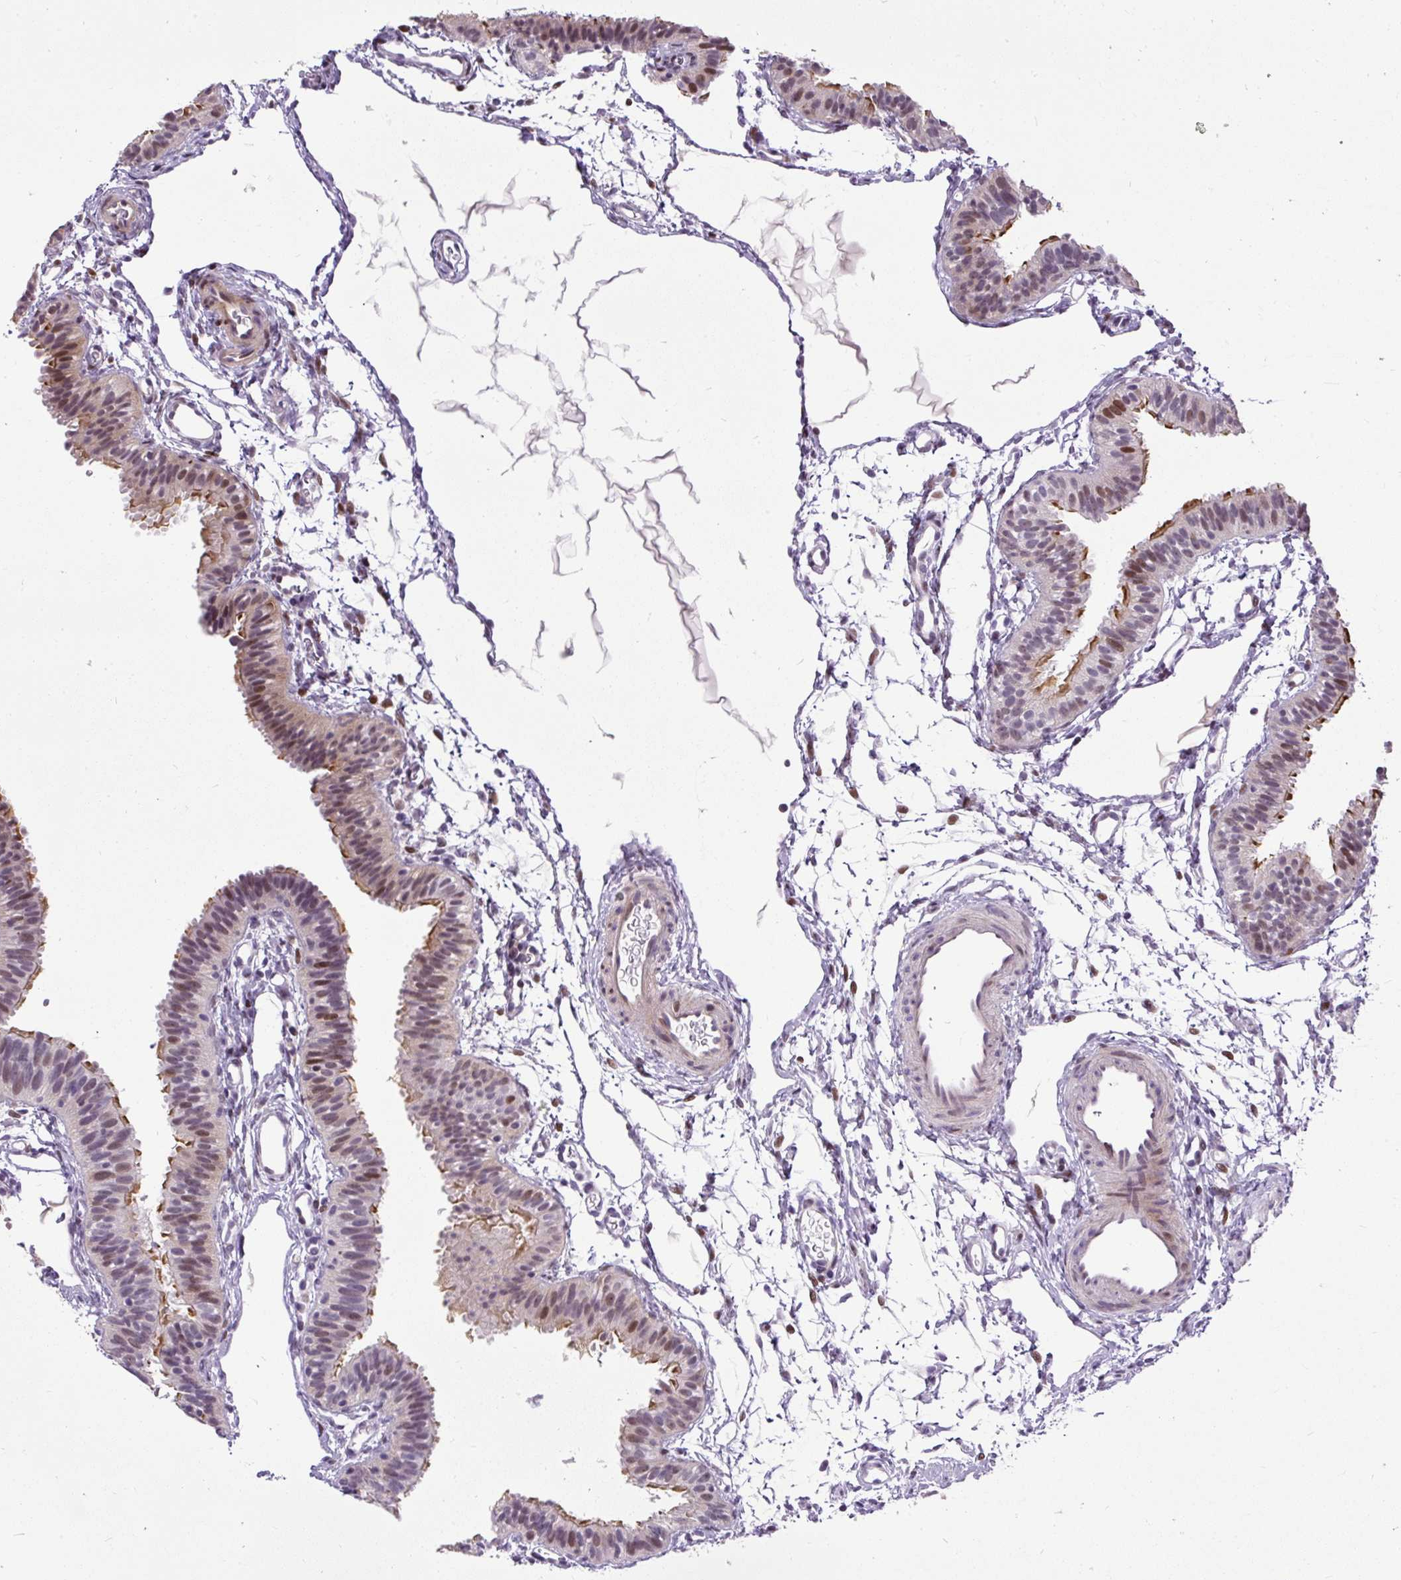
{"staining": {"intensity": "moderate", "quantity": "25%-75%", "location": "nuclear"}, "tissue": "fallopian tube", "cell_type": "Glandular cells", "image_type": "normal", "snomed": [{"axis": "morphology", "description": "Normal tissue, NOS"}, {"axis": "topography", "description": "Fallopian tube"}], "caption": "Protein staining displays moderate nuclear staining in about 25%-75% of glandular cells in normal fallopian tube.", "gene": "ARHGEF18", "patient": {"sex": "female", "age": 35}}